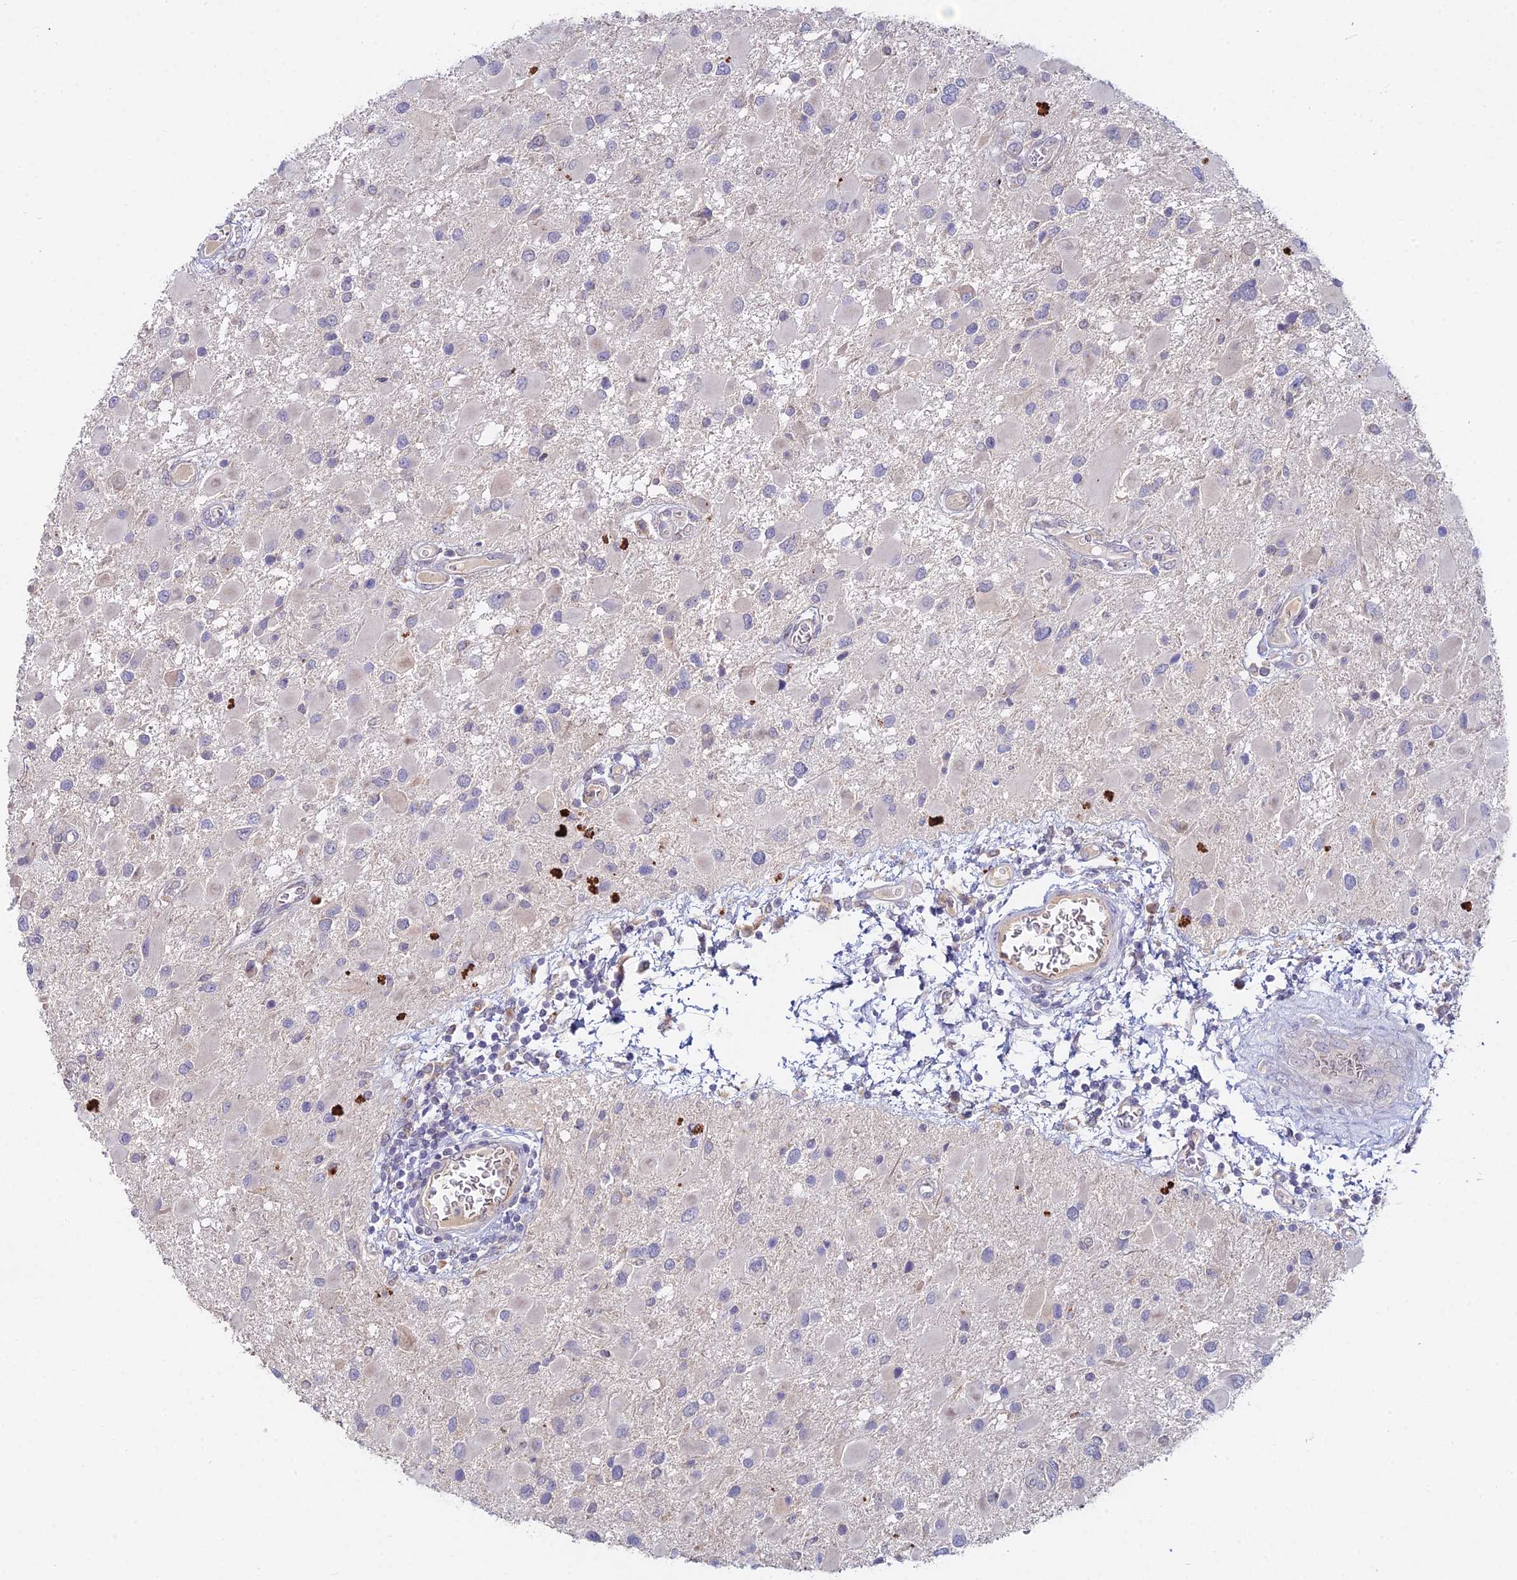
{"staining": {"intensity": "negative", "quantity": "none", "location": "none"}, "tissue": "glioma", "cell_type": "Tumor cells", "image_type": "cancer", "snomed": [{"axis": "morphology", "description": "Glioma, malignant, High grade"}, {"axis": "topography", "description": "Brain"}], "caption": "Tumor cells show no significant protein positivity in glioma.", "gene": "WDR43", "patient": {"sex": "male", "age": 53}}